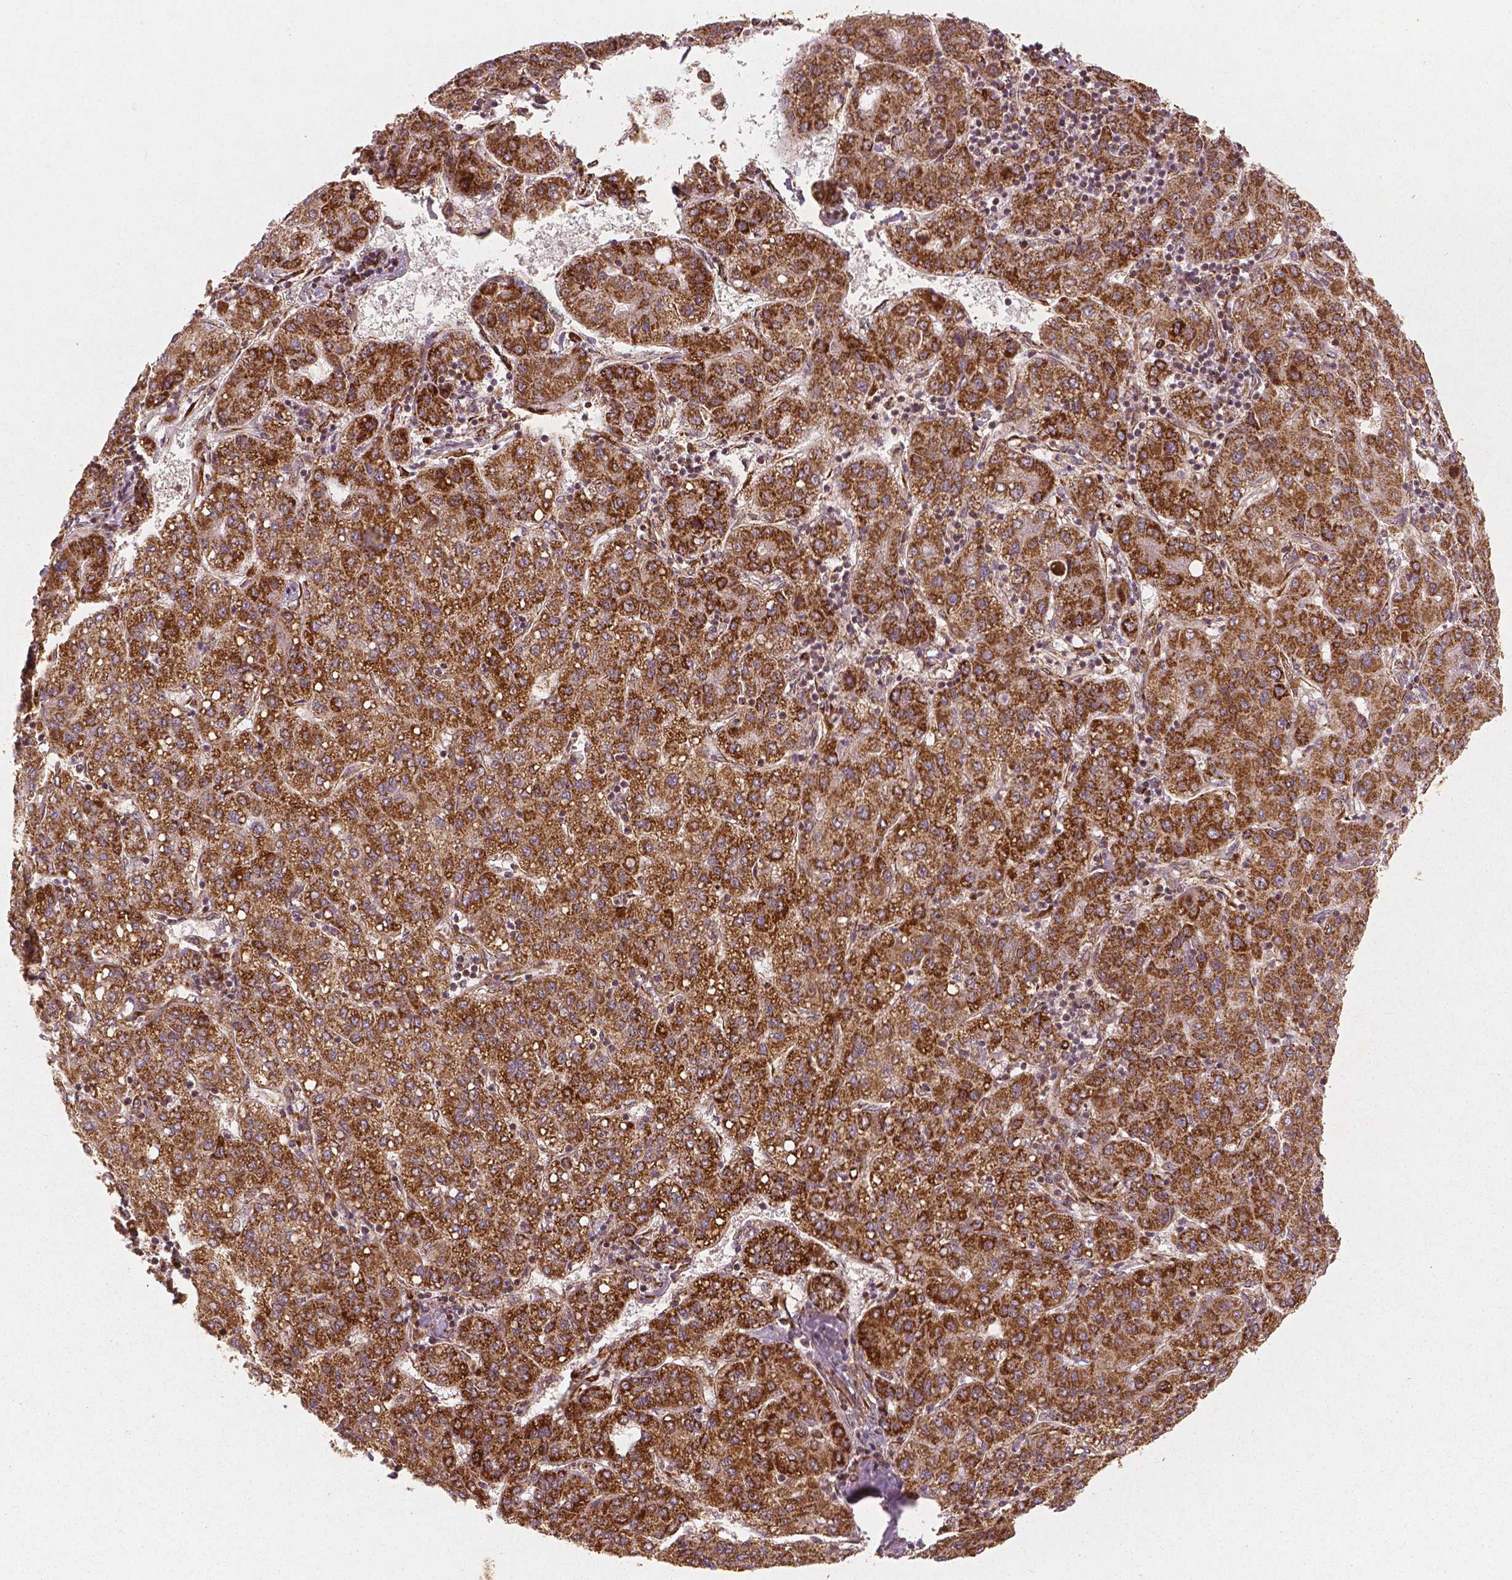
{"staining": {"intensity": "strong", "quantity": ">75%", "location": "cytoplasmic/membranous"}, "tissue": "liver cancer", "cell_type": "Tumor cells", "image_type": "cancer", "snomed": [{"axis": "morphology", "description": "Carcinoma, Hepatocellular, NOS"}, {"axis": "topography", "description": "Liver"}], "caption": "Strong cytoplasmic/membranous protein positivity is present in about >75% of tumor cells in hepatocellular carcinoma (liver).", "gene": "PGAM5", "patient": {"sex": "male", "age": 65}}